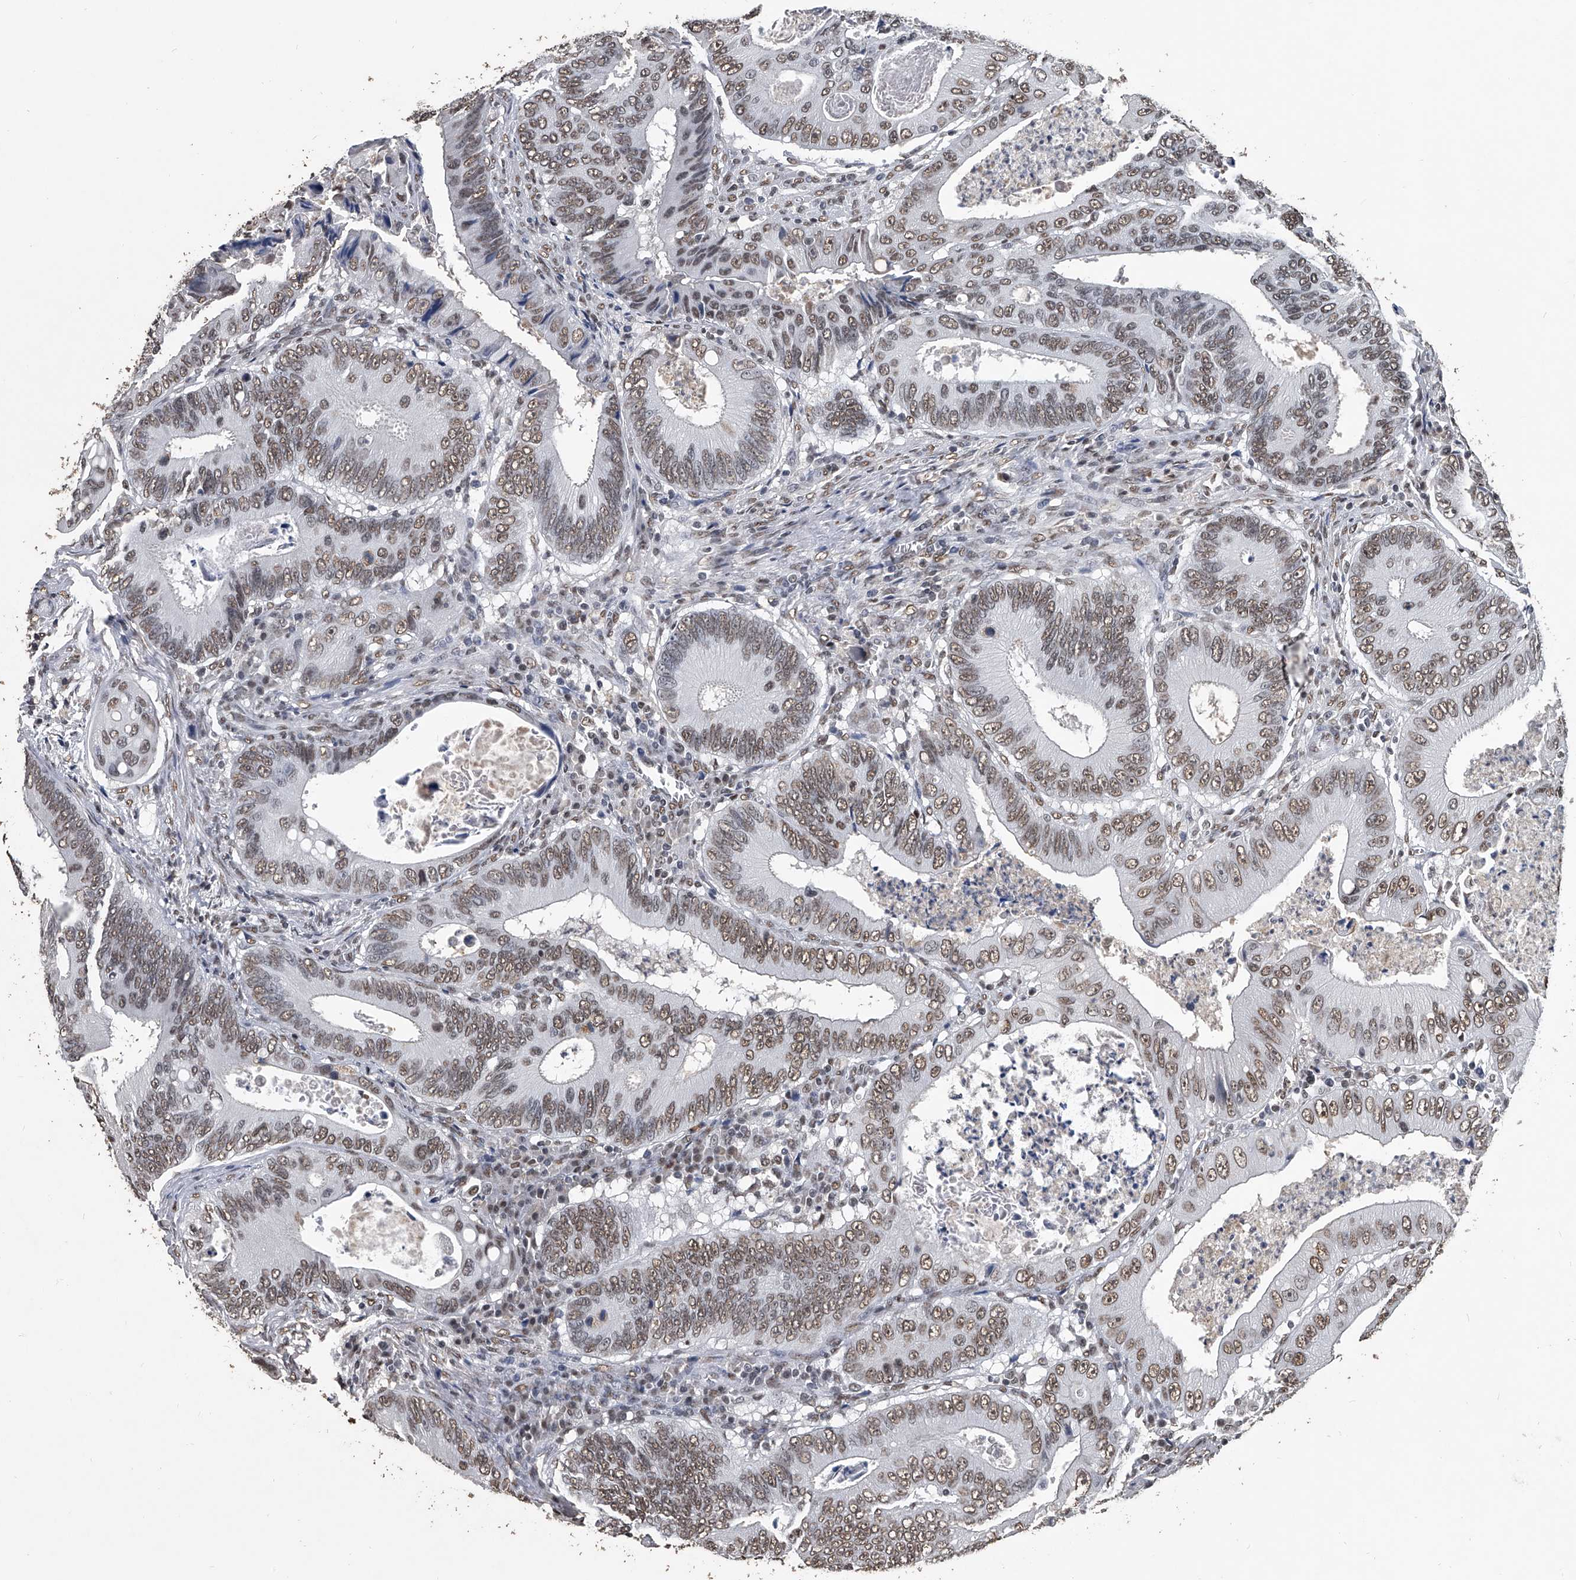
{"staining": {"intensity": "moderate", "quantity": ">75%", "location": "nuclear"}, "tissue": "colorectal cancer", "cell_type": "Tumor cells", "image_type": "cancer", "snomed": [{"axis": "morphology", "description": "Inflammation, NOS"}, {"axis": "morphology", "description": "Adenocarcinoma, NOS"}, {"axis": "topography", "description": "Colon"}], "caption": "This micrograph exhibits immunohistochemistry staining of colorectal adenocarcinoma, with medium moderate nuclear staining in approximately >75% of tumor cells.", "gene": "MATR3", "patient": {"sex": "male", "age": 72}}